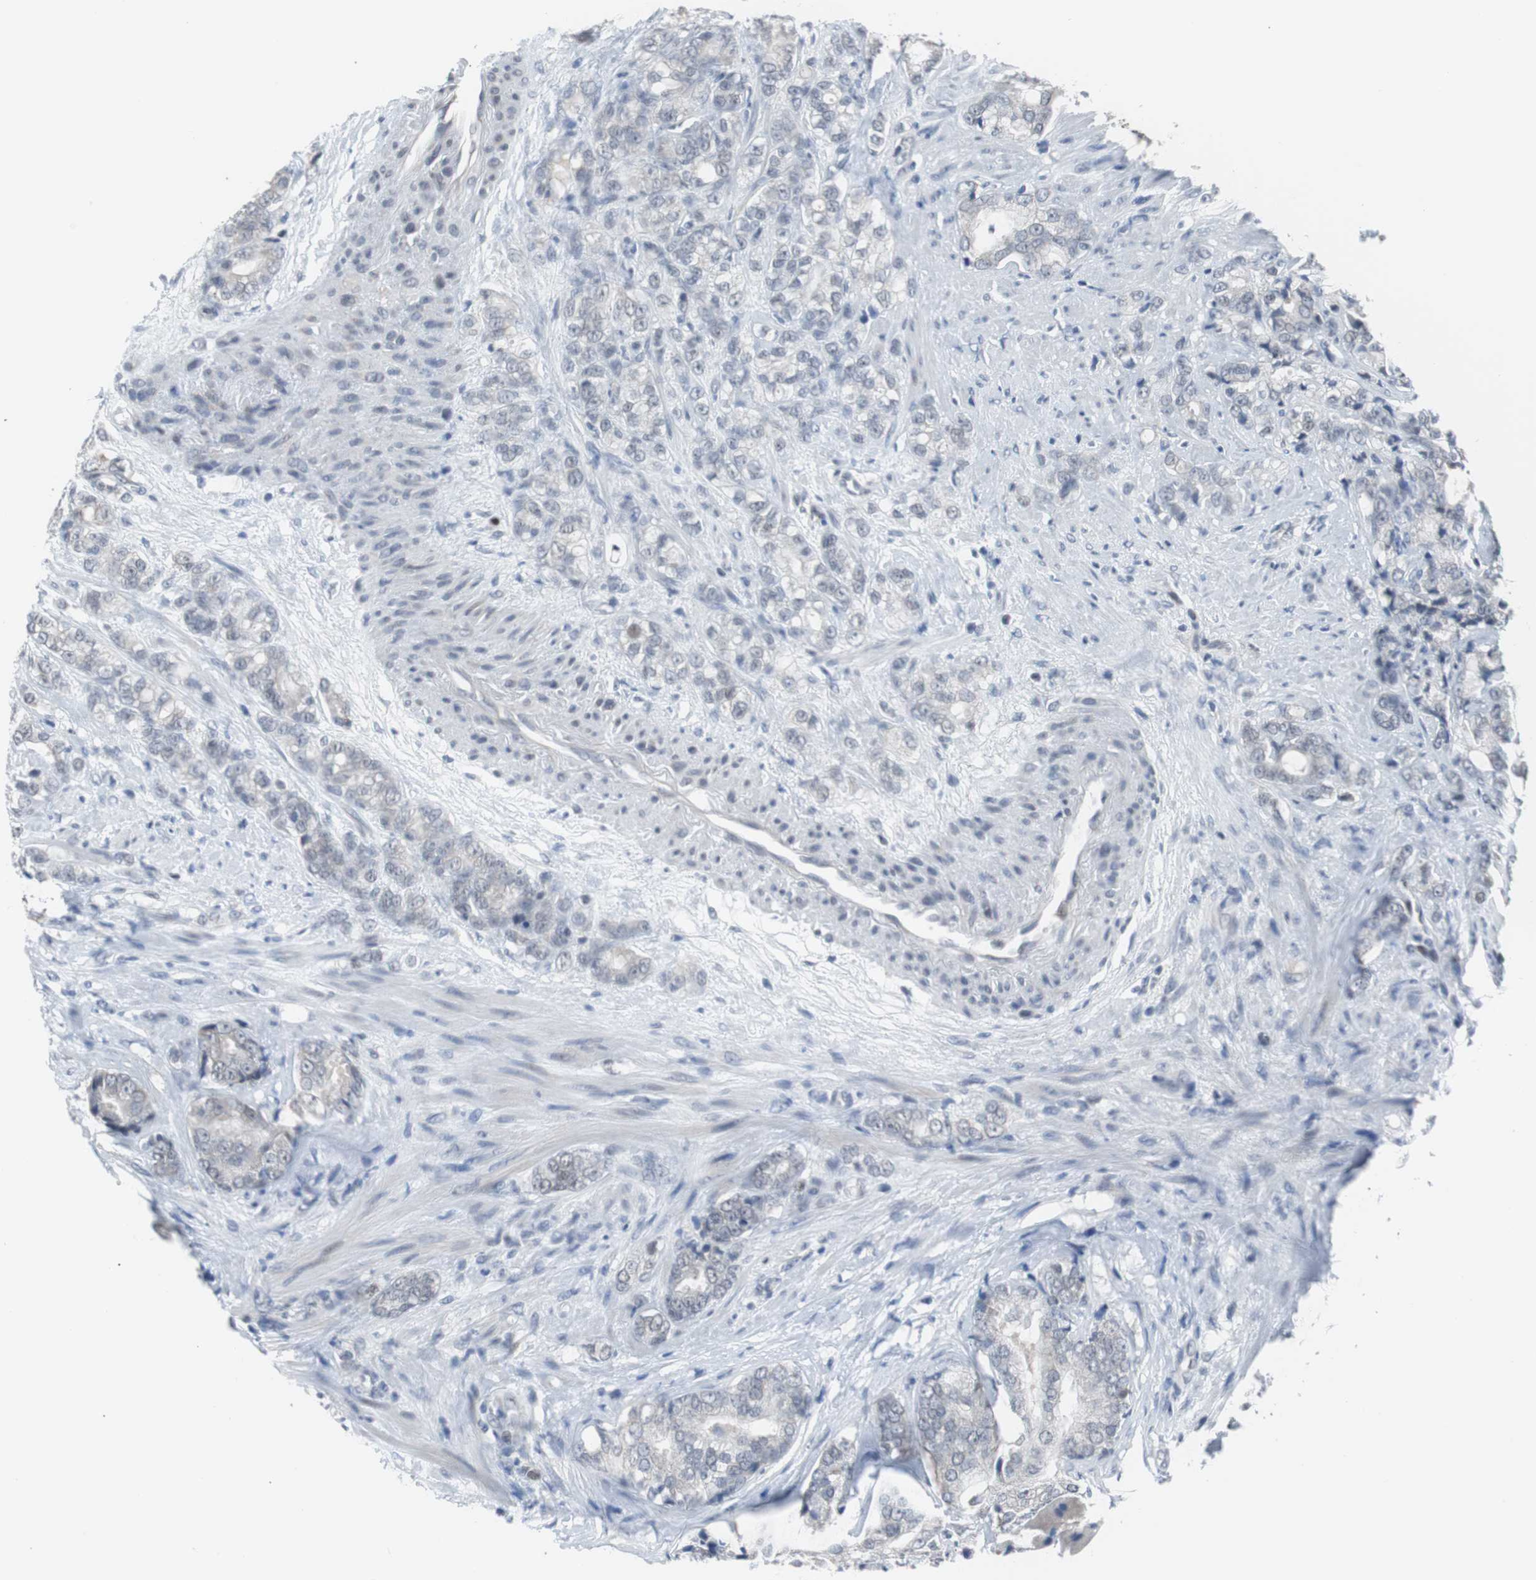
{"staining": {"intensity": "negative", "quantity": "none", "location": "none"}, "tissue": "prostate cancer", "cell_type": "Tumor cells", "image_type": "cancer", "snomed": [{"axis": "morphology", "description": "Adenocarcinoma, Low grade"}, {"axis": "topography", "description": "Prostate"}], "caption": "Tumor cells are negative for protein expression in human adenocarcinoma (low-grade) (prostate).", "gene": "TP63", "patient": {"sex": "male", "age": 58}}